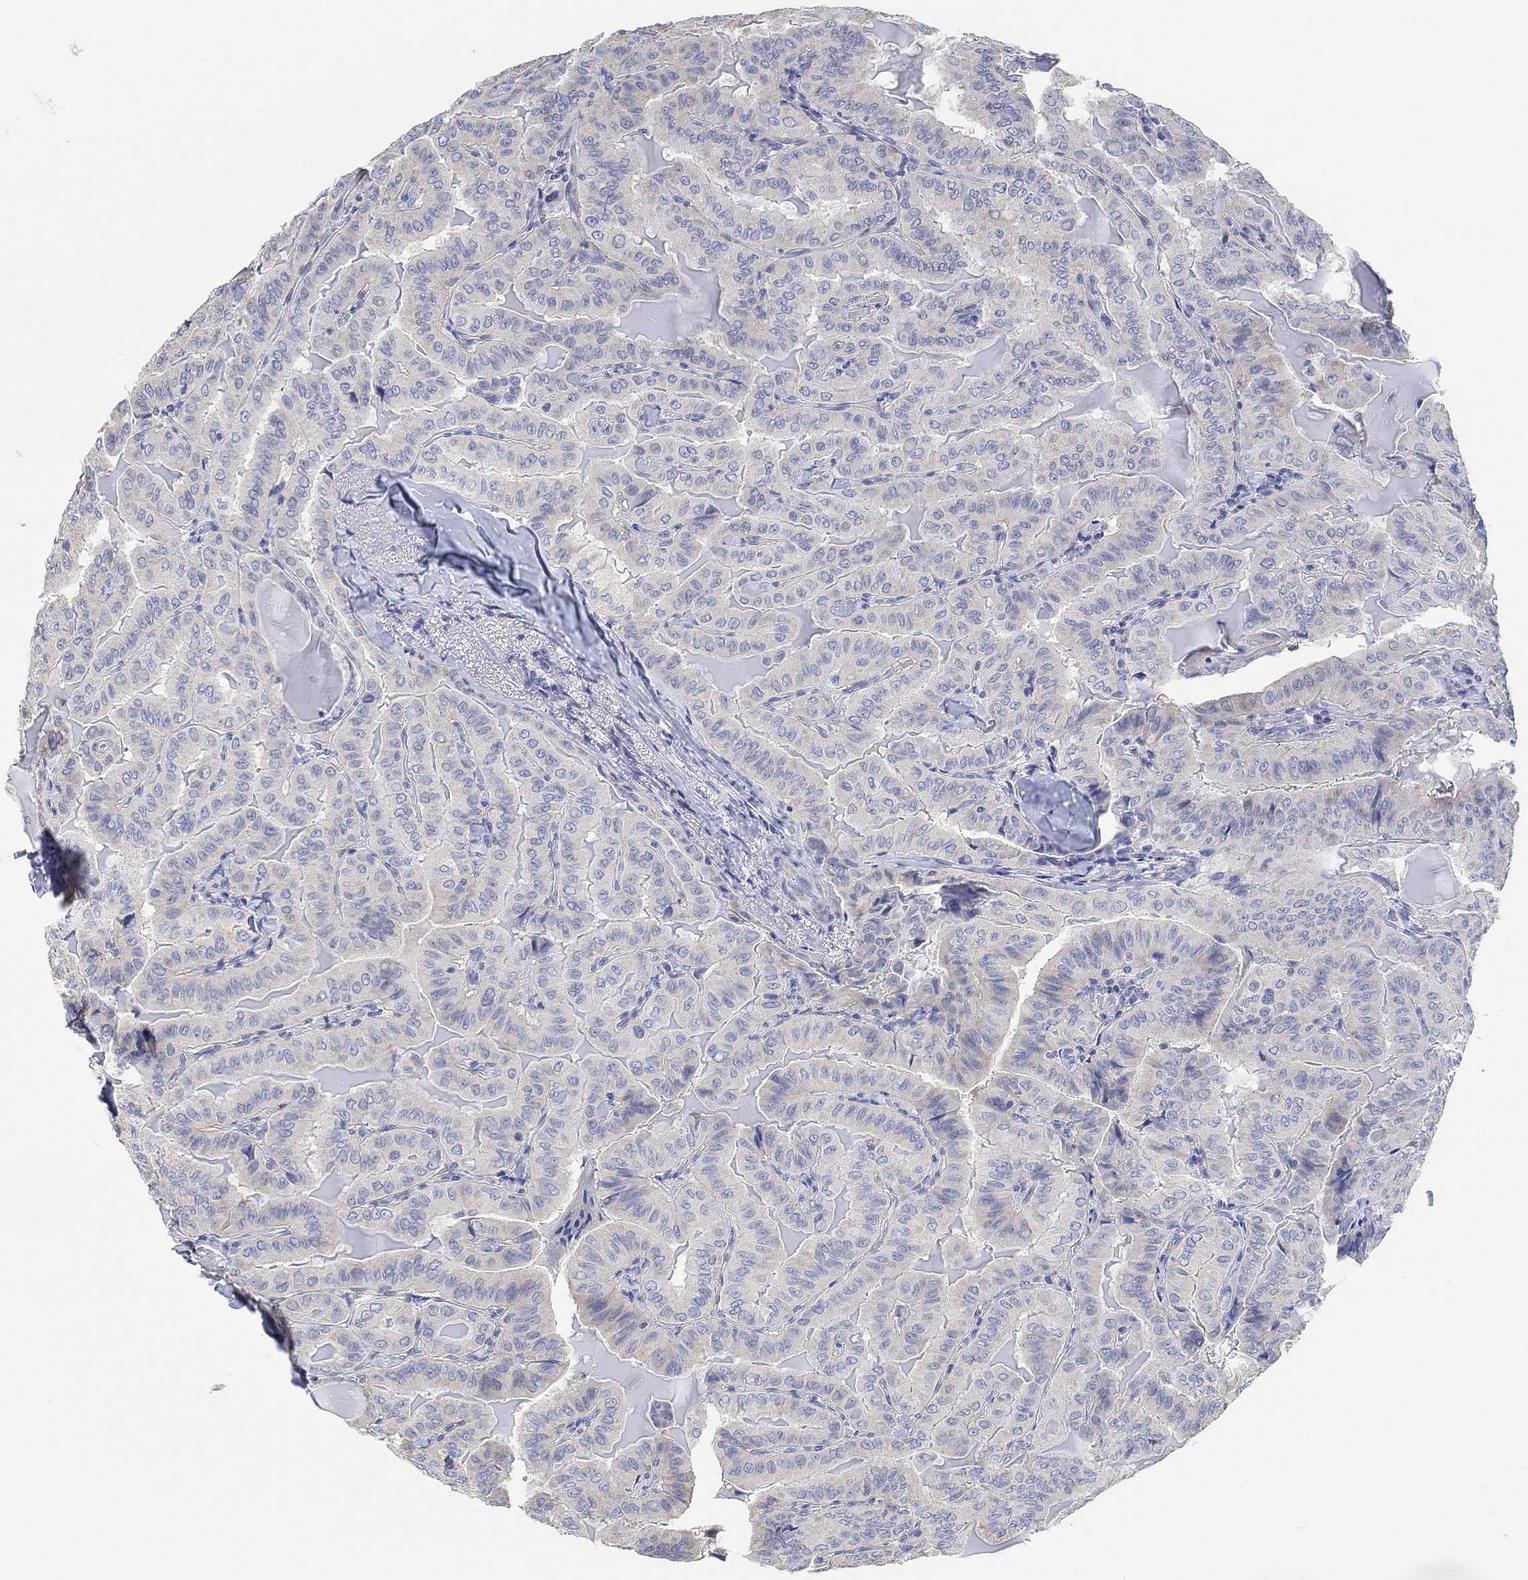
{"staining": {"intensity": "negative", "quantity": "none", "location": "none"}, "tissue": "thyroid cancer", "cell_type": "Tumor cells", "image_type": "cancer", "snomed": [{"axis": "morphology", "description": "Papillary adenocarcinoma, NOS"}, {"axis": "topography", "description": "Thyroid gland"}], "caption": "DAB immunohistochemical staining of thyroid papillary adenocarcinoma shows no significant staining in tumor cells.", "gene": "NLRP14", "patient": {"sex": "female", "age": 68}}